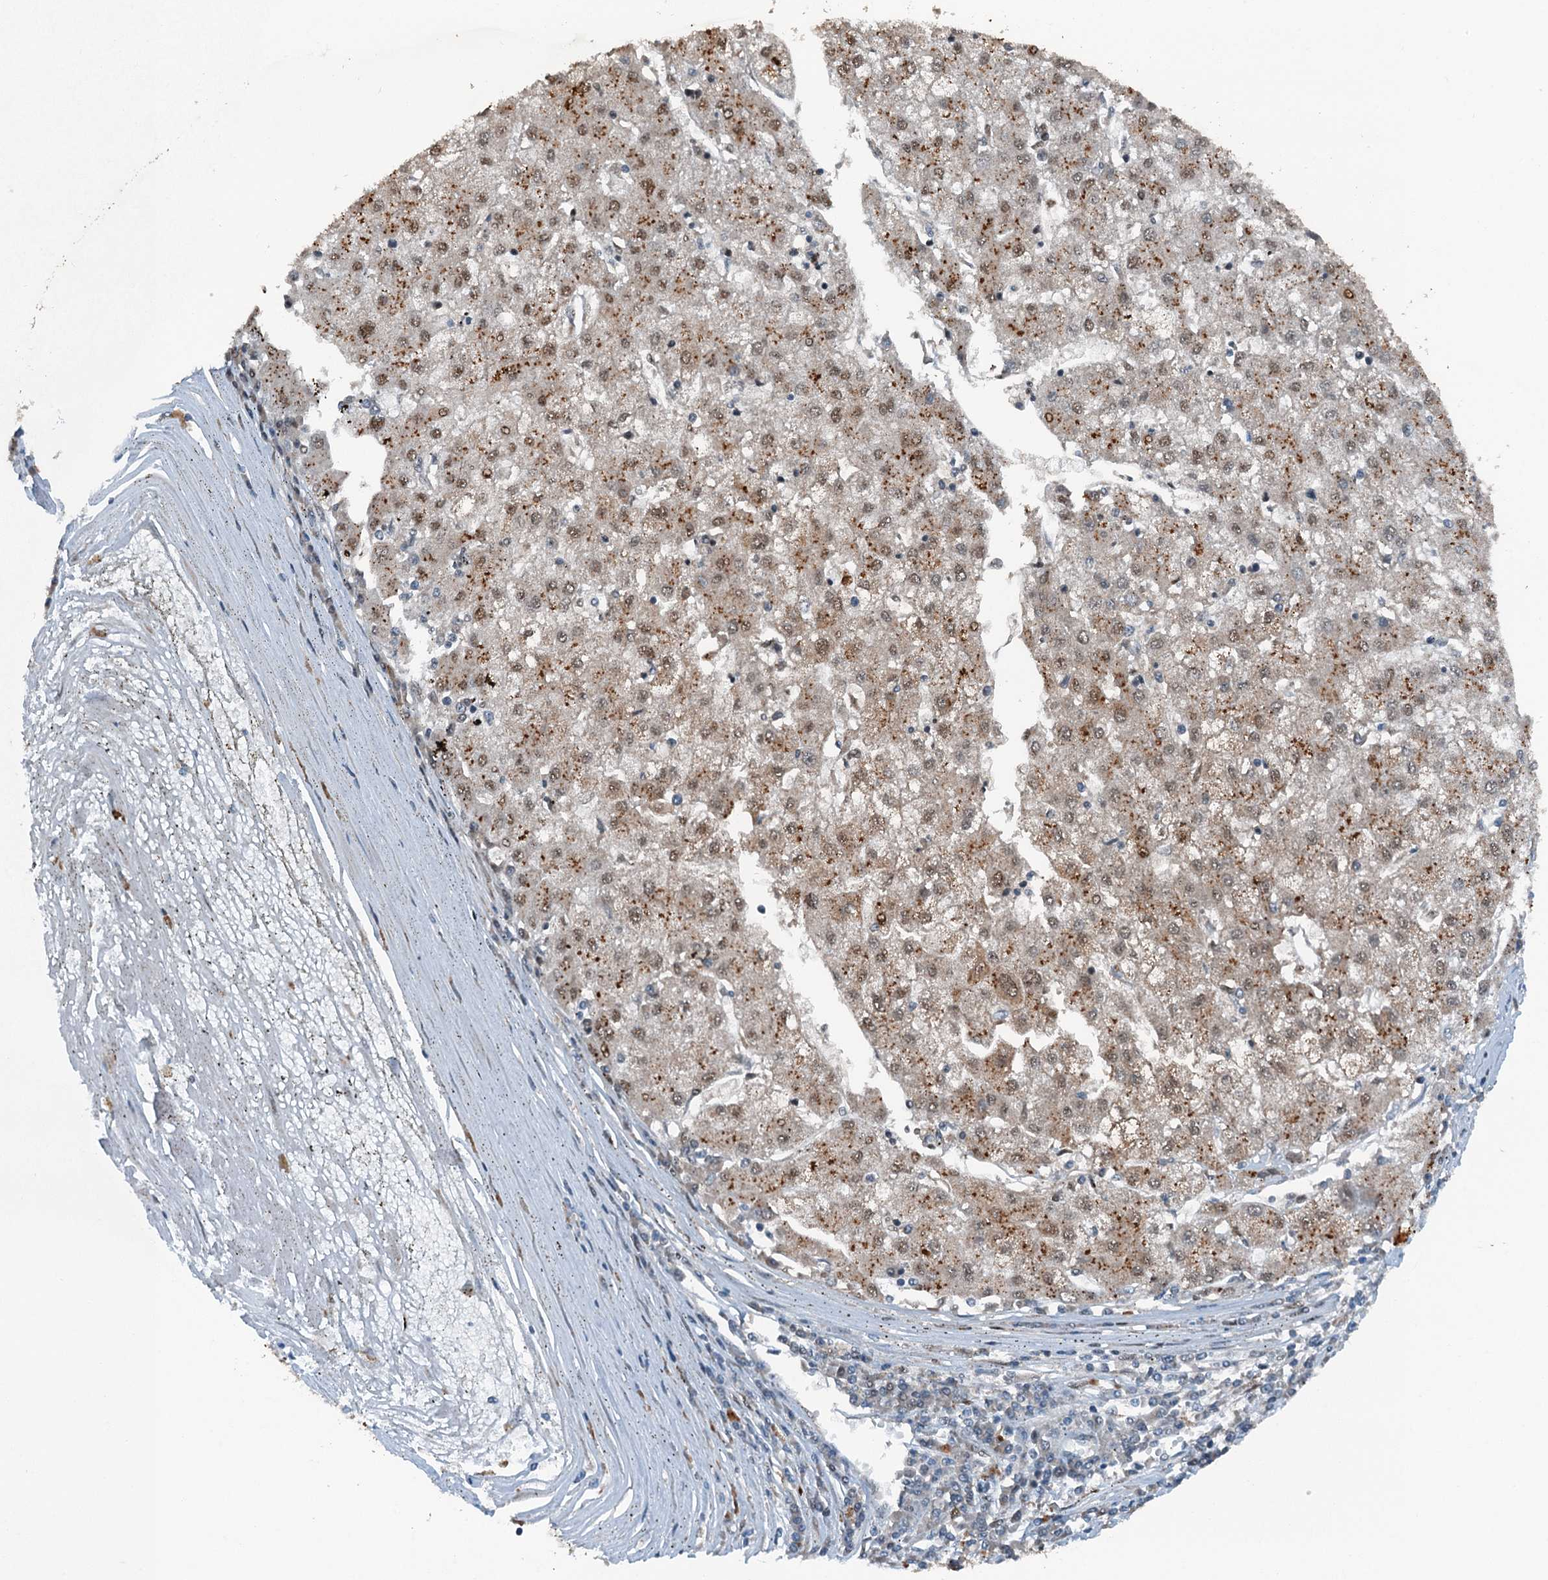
{"staining": {"intensity": "moderate", "quantity": "25%-75%", "location": "cytoplasmic/membranous"}, "tissue": "liver cancer", "cell_type": "Tumor cells", "image_type": "cancer", "snomed": [{"axis": "morphology", "description": "Carcinoma, Hepatocellular, NOS"}, {"axis": "topography", "description": "Liver"}], "caption": "Brown immunohistochemical staining in human liver hepatocellular carcinoma displays moderate cytoplasmic/membranous positivity in about 25%-75% of tumor cells.", "gene": "BMERB1", "patient": {"sex": "male", "age": 72}}